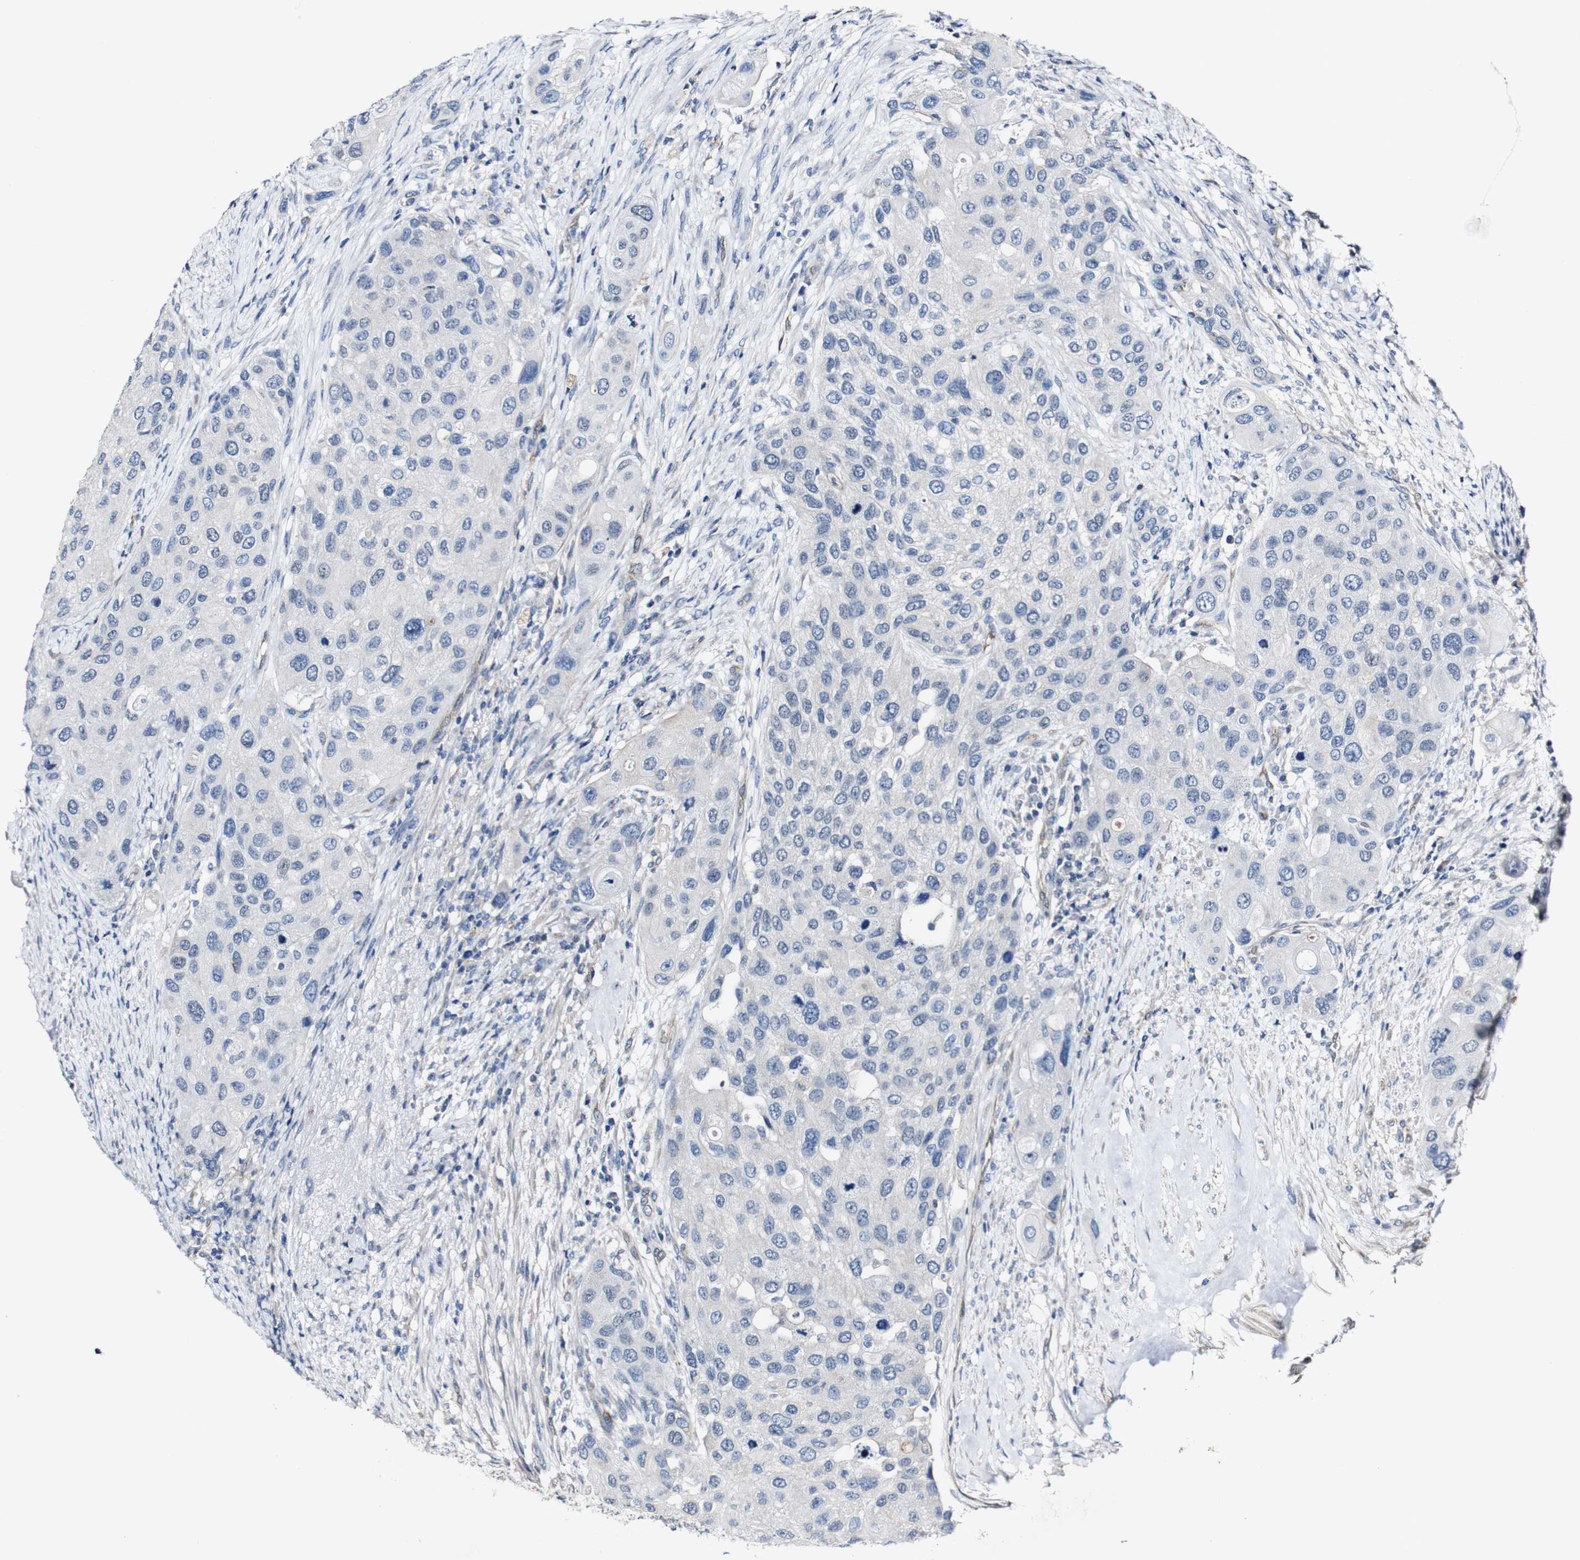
{"staining": {"intensity": "negative", "quantity": "none", "location": "none"}, "tissue": "urothelial cancer", "cell_type": "Tumor cells", "image_type": "cancer", "snomed": [{"axis": "morphology", "description": "Urothelial carcinoma, High grade"}, {"axis": "topography", "description": "Urinary bladder"}], "caption": "Tumor cells show no significant staining in high-grade urothelial carcinoma. (Stains: DAB immunohistochemistry (IHC) with hematoxylin counter stain, Microscopy: brightfield microscopy at high magnification).", "gene": "GRAMD1A", "patient": {"sex": "female", "age": 56}}